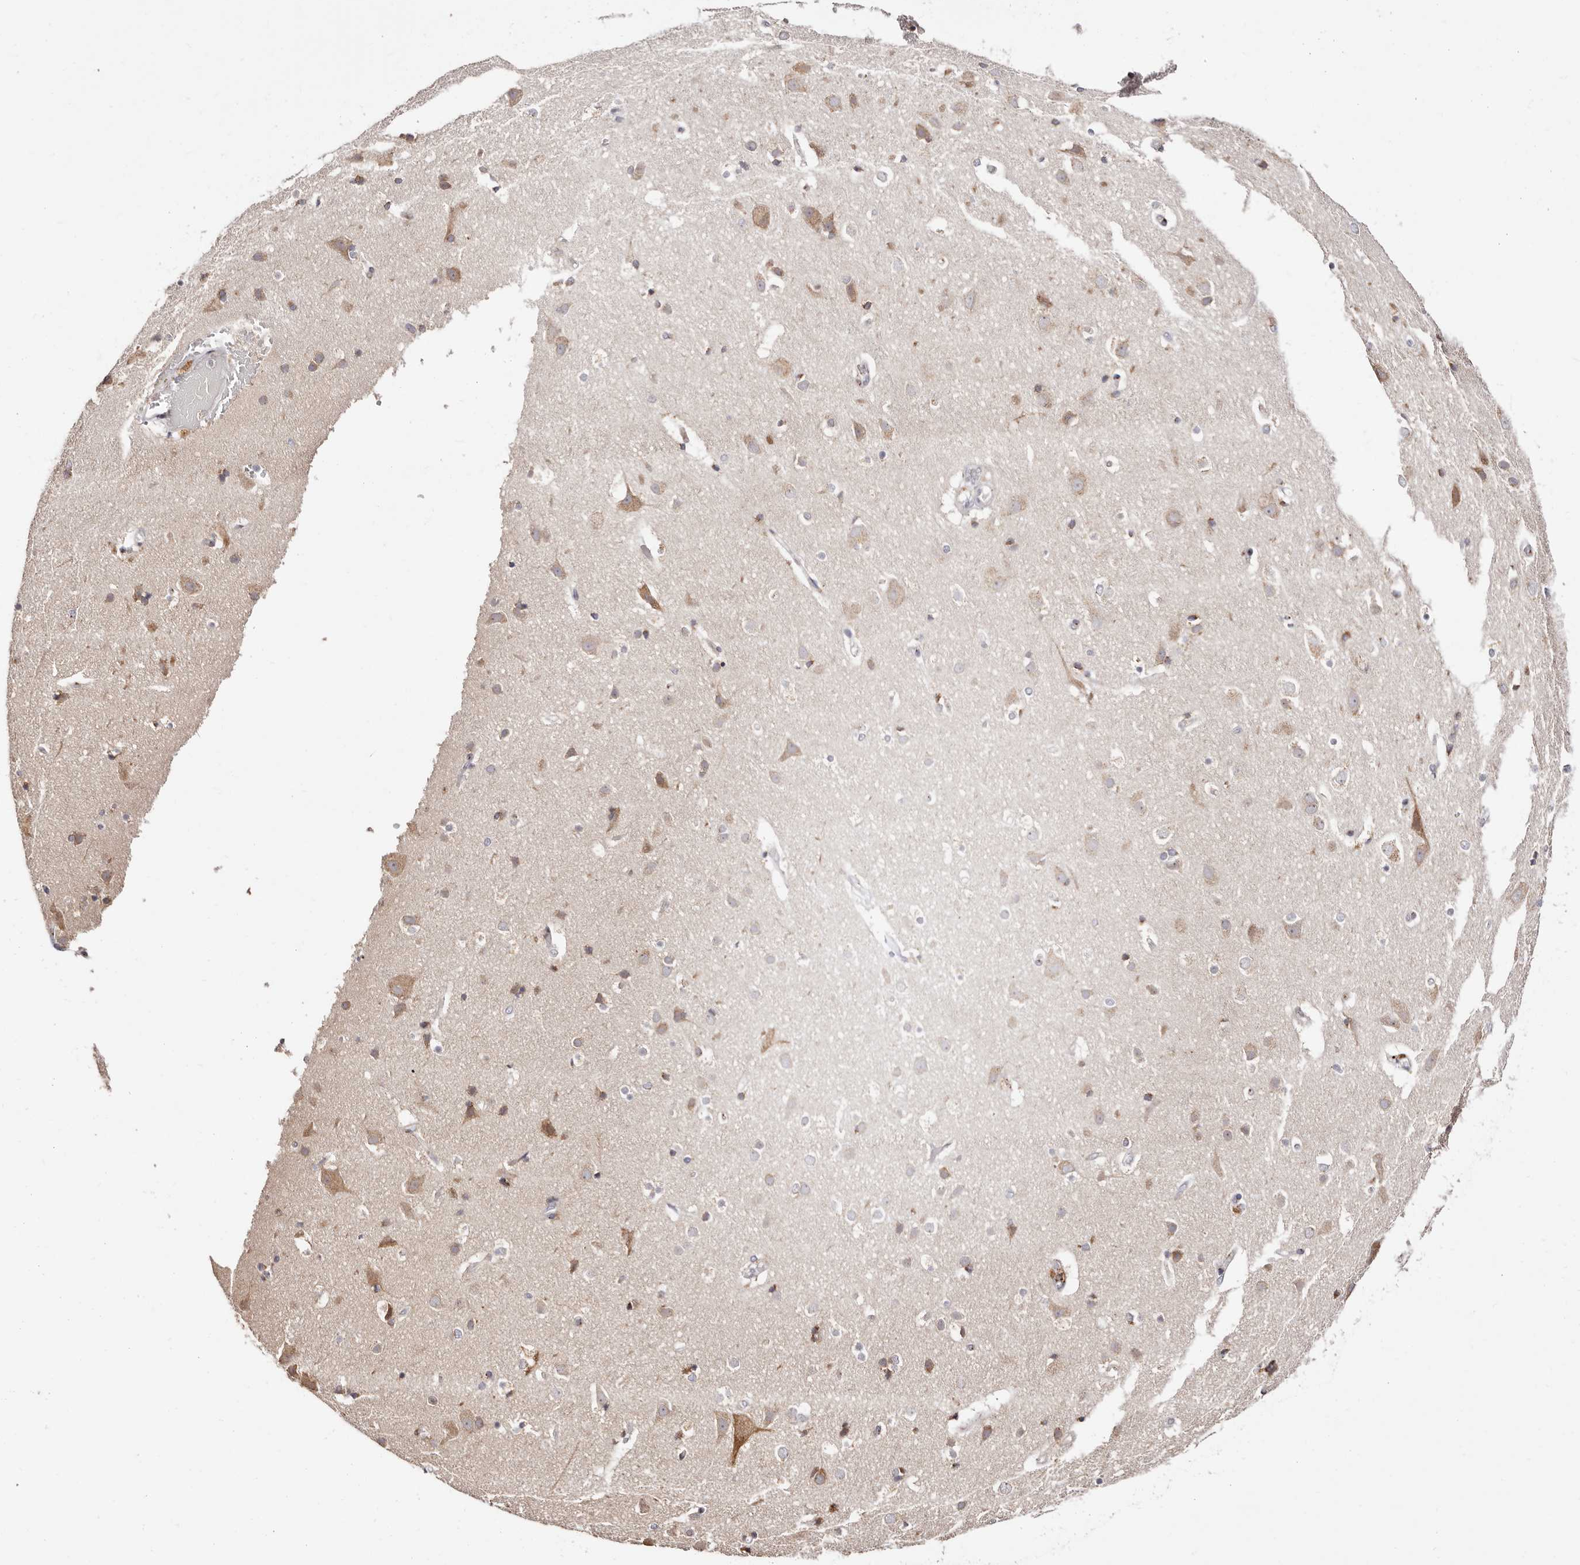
{"staining": {"intensity": "negative", "quantity": "none", "location": "none"}, "tissue": "cerebral cortex", "cell_type": "Endothelial cells", "image_type": "normal", "snomed": [{"axis": "morphology", "description": "Normal tissue, NOS"}, {"axis": "topography", "description": "Cerebral cortex"}], "caption": "This micrograph is of unremarkable cerebral cortex stained with IHC to label a protein in brown with the nuclei are counter-stained blue. There is no positivity in endothelial cells.", "gene": "MAPK6", "patient": {"sex": "male", "age": 54}}